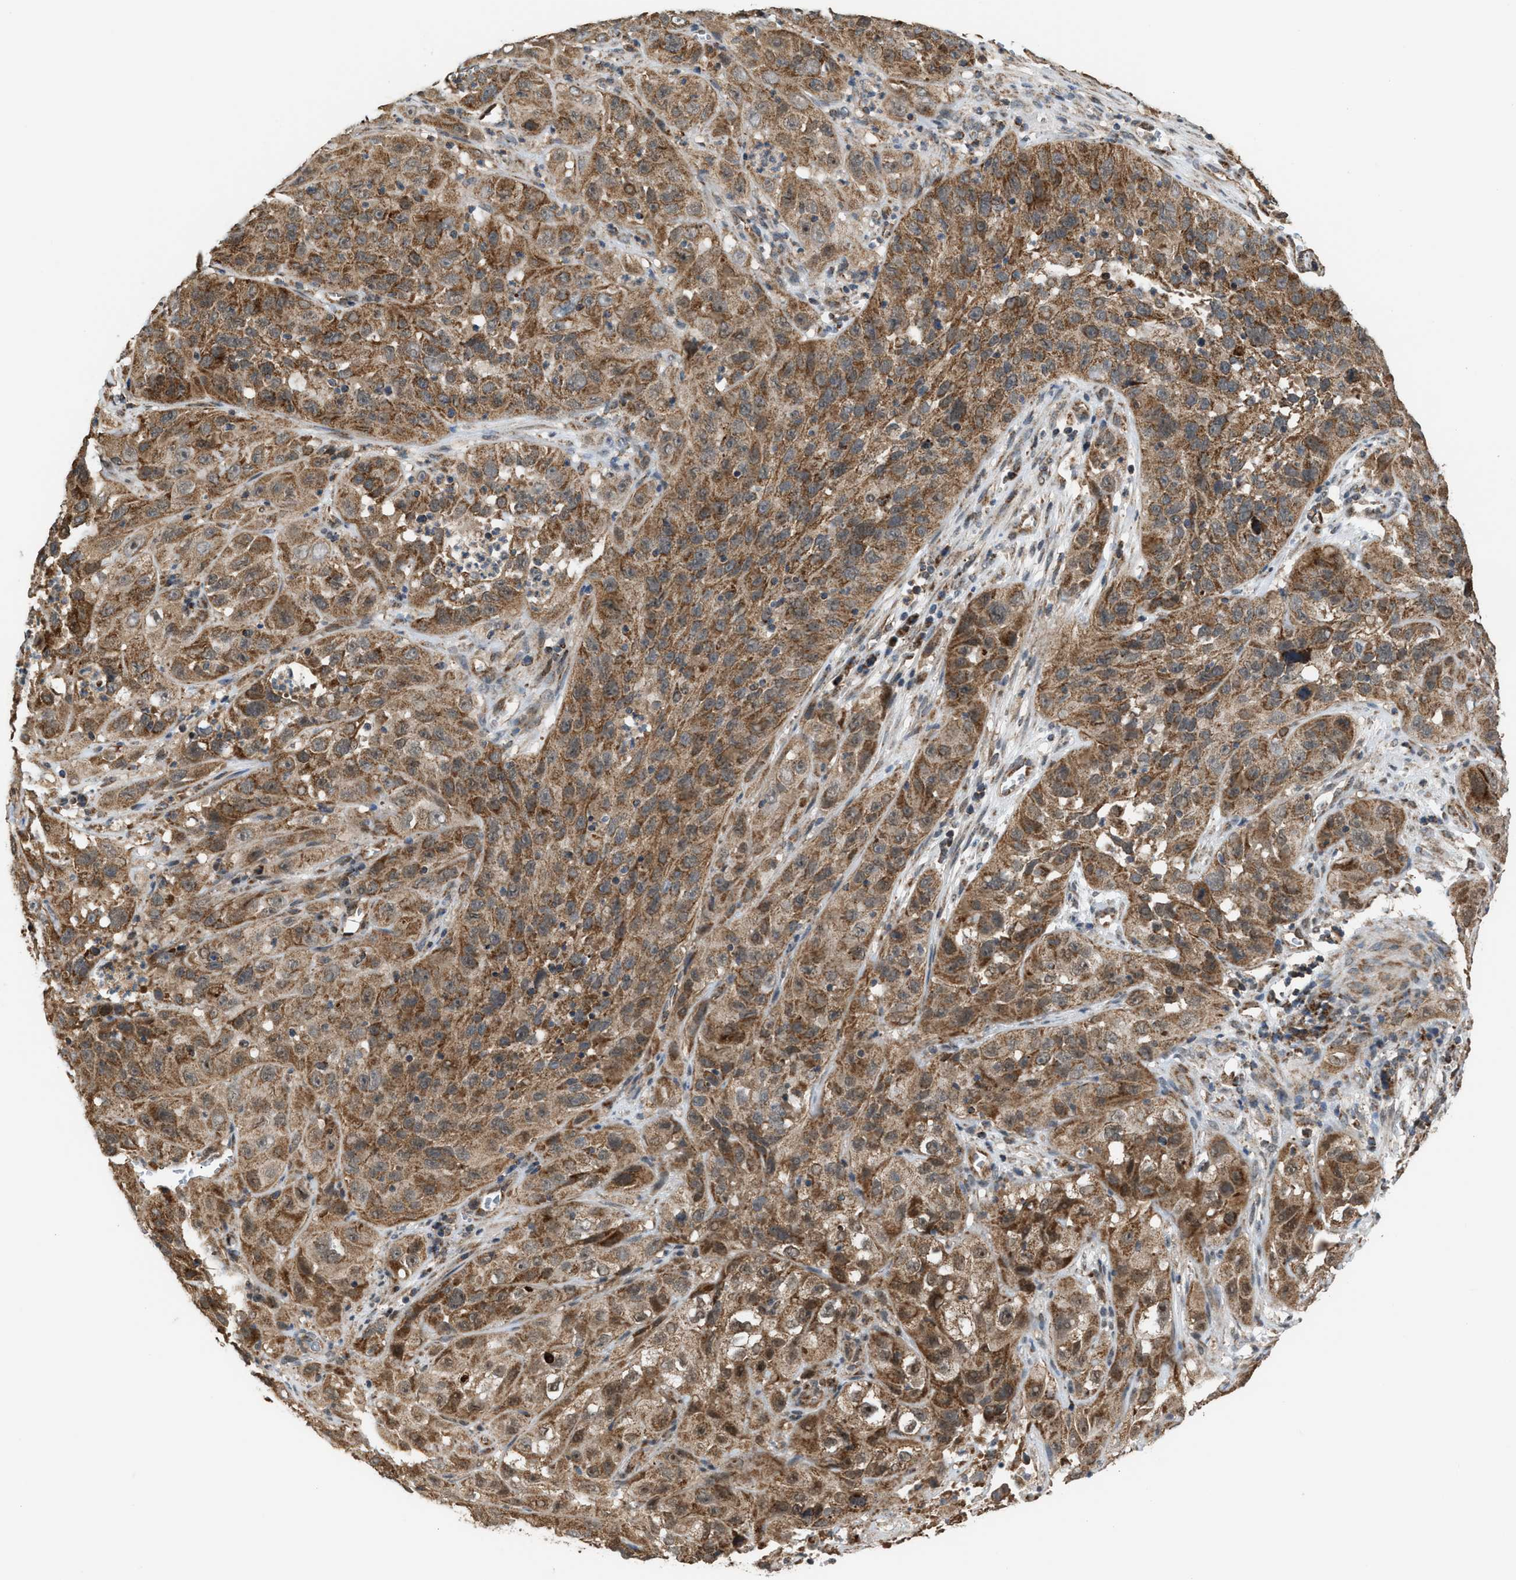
{"staining": {"intensity": "moderate", "quantity": ">75%", "location": "cytoplasmic/membranous"}, "tissue": "cervical cancer", "cell_type": "Tumor cells", "image_type": "cancer", "snomed": [{"axis": "morphology", "description": "Squamous cell carcinoma, NOS"}, {"axis": "topography", "description": "Cervix"}], "caption": "Immunohistochemistry (IHC) staining of cervical squamous cell carcinoma, which reveals medium levels of moderate cytoplasmic/membranous positivity in approximately >75% of tumor cells indicating moderate cytoplasmic/membranous protein positivity. The staining was performed using DAB (3,3'-diaminobenzidine) (brown) for protein detection and nuclei were counterstained in hematoxylin (blue).", "gene": "SGSM2", "patient": {"sex": "female", "age": 32}}